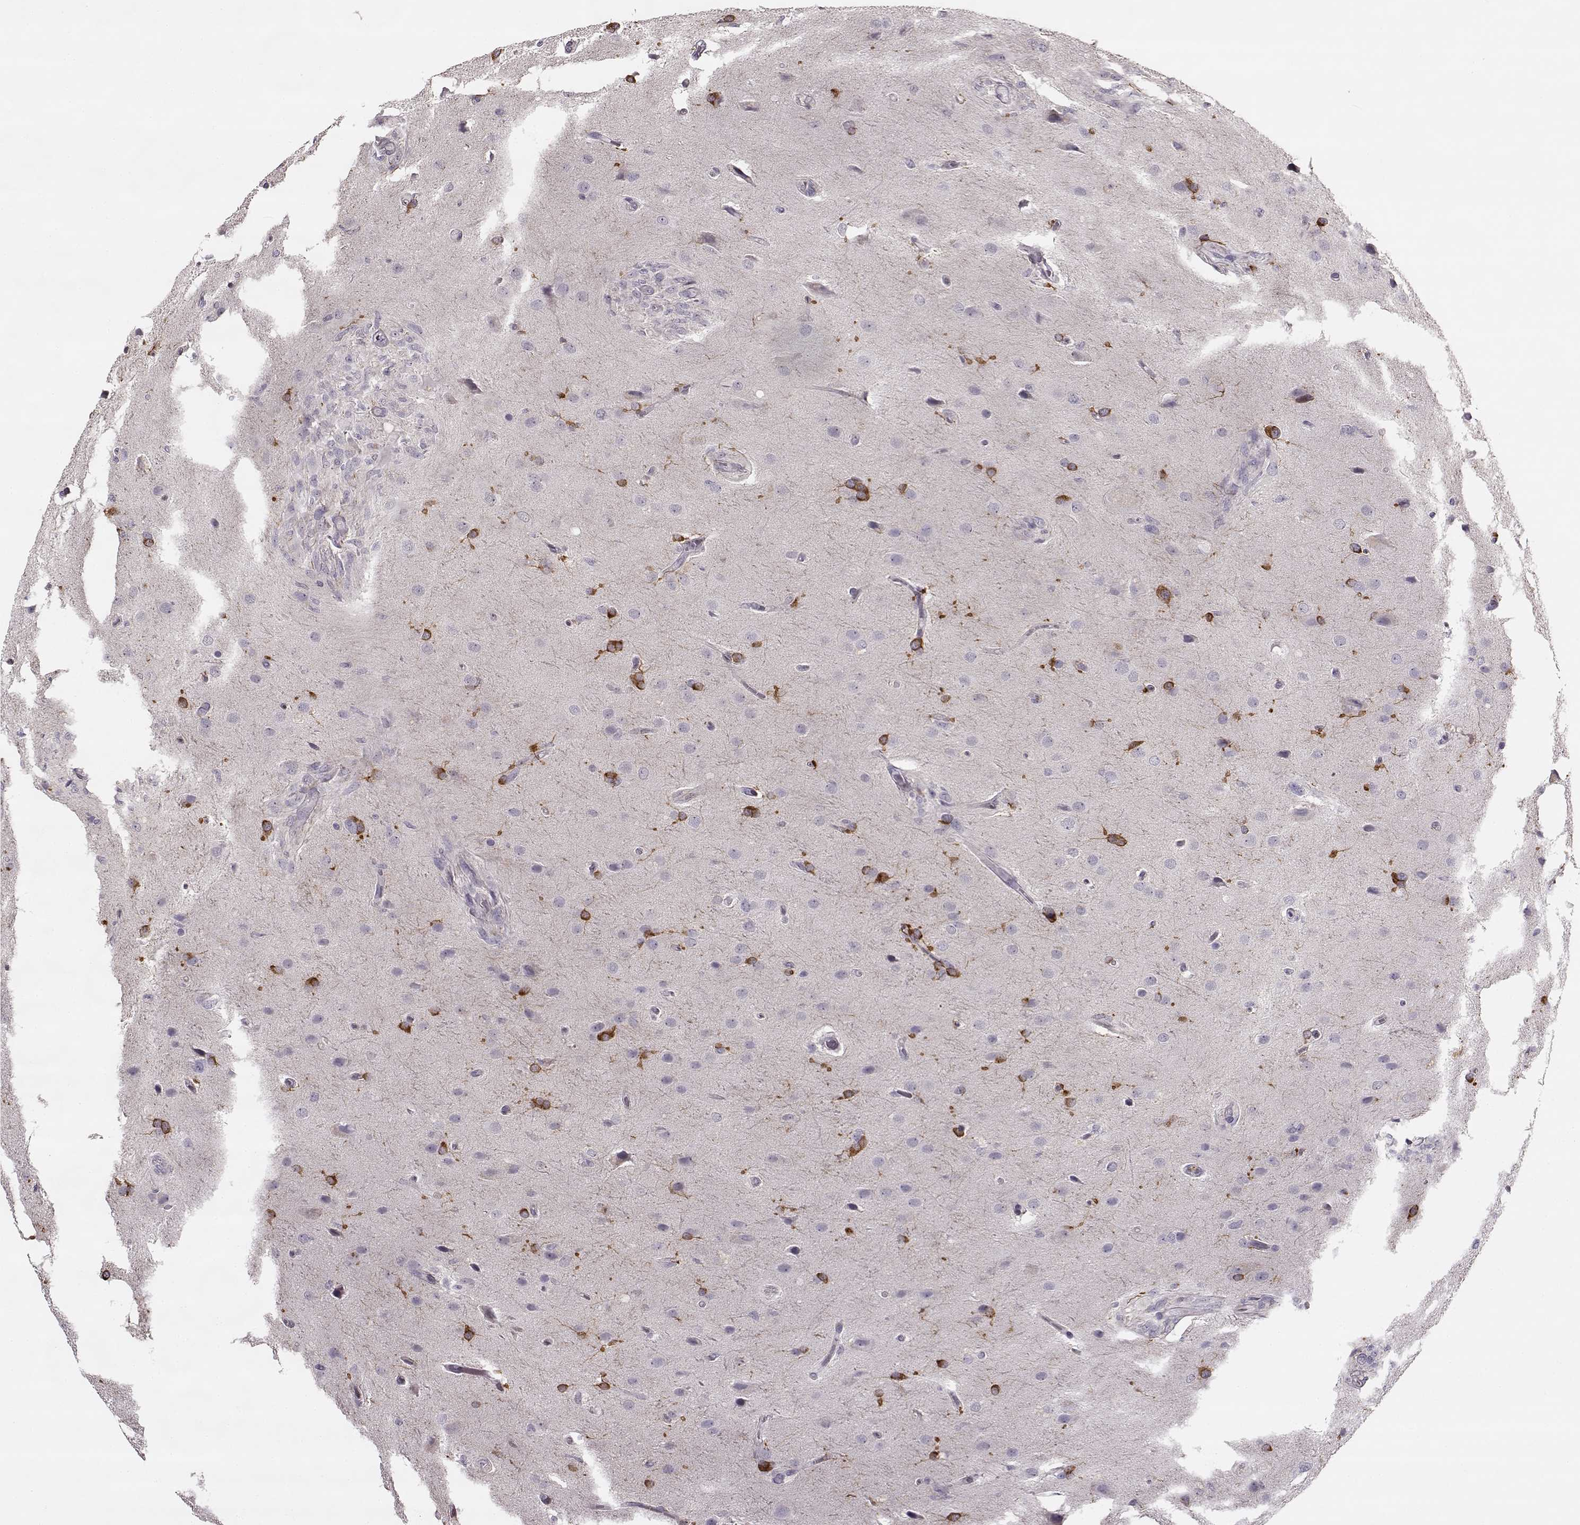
{"staining": {"intensity": "negative", "quantity": "none", "location": "none"}, "tissue": "glioma", "cell_type": "Tumor cells", "image_type": "cancer", "snomed": [{"axis": "morphology", "description": "Glioma, malignant, High grade"}, {"axis": "topography", "description": "Brain"}], "caption": "Immunohistochemistry (IHC) micrograph of human glioma stained for a protein (brown), which shows no positivity in tumor cells.", "gene": "MAP6D1", "patient": {"sex": "male", "age": 68}}